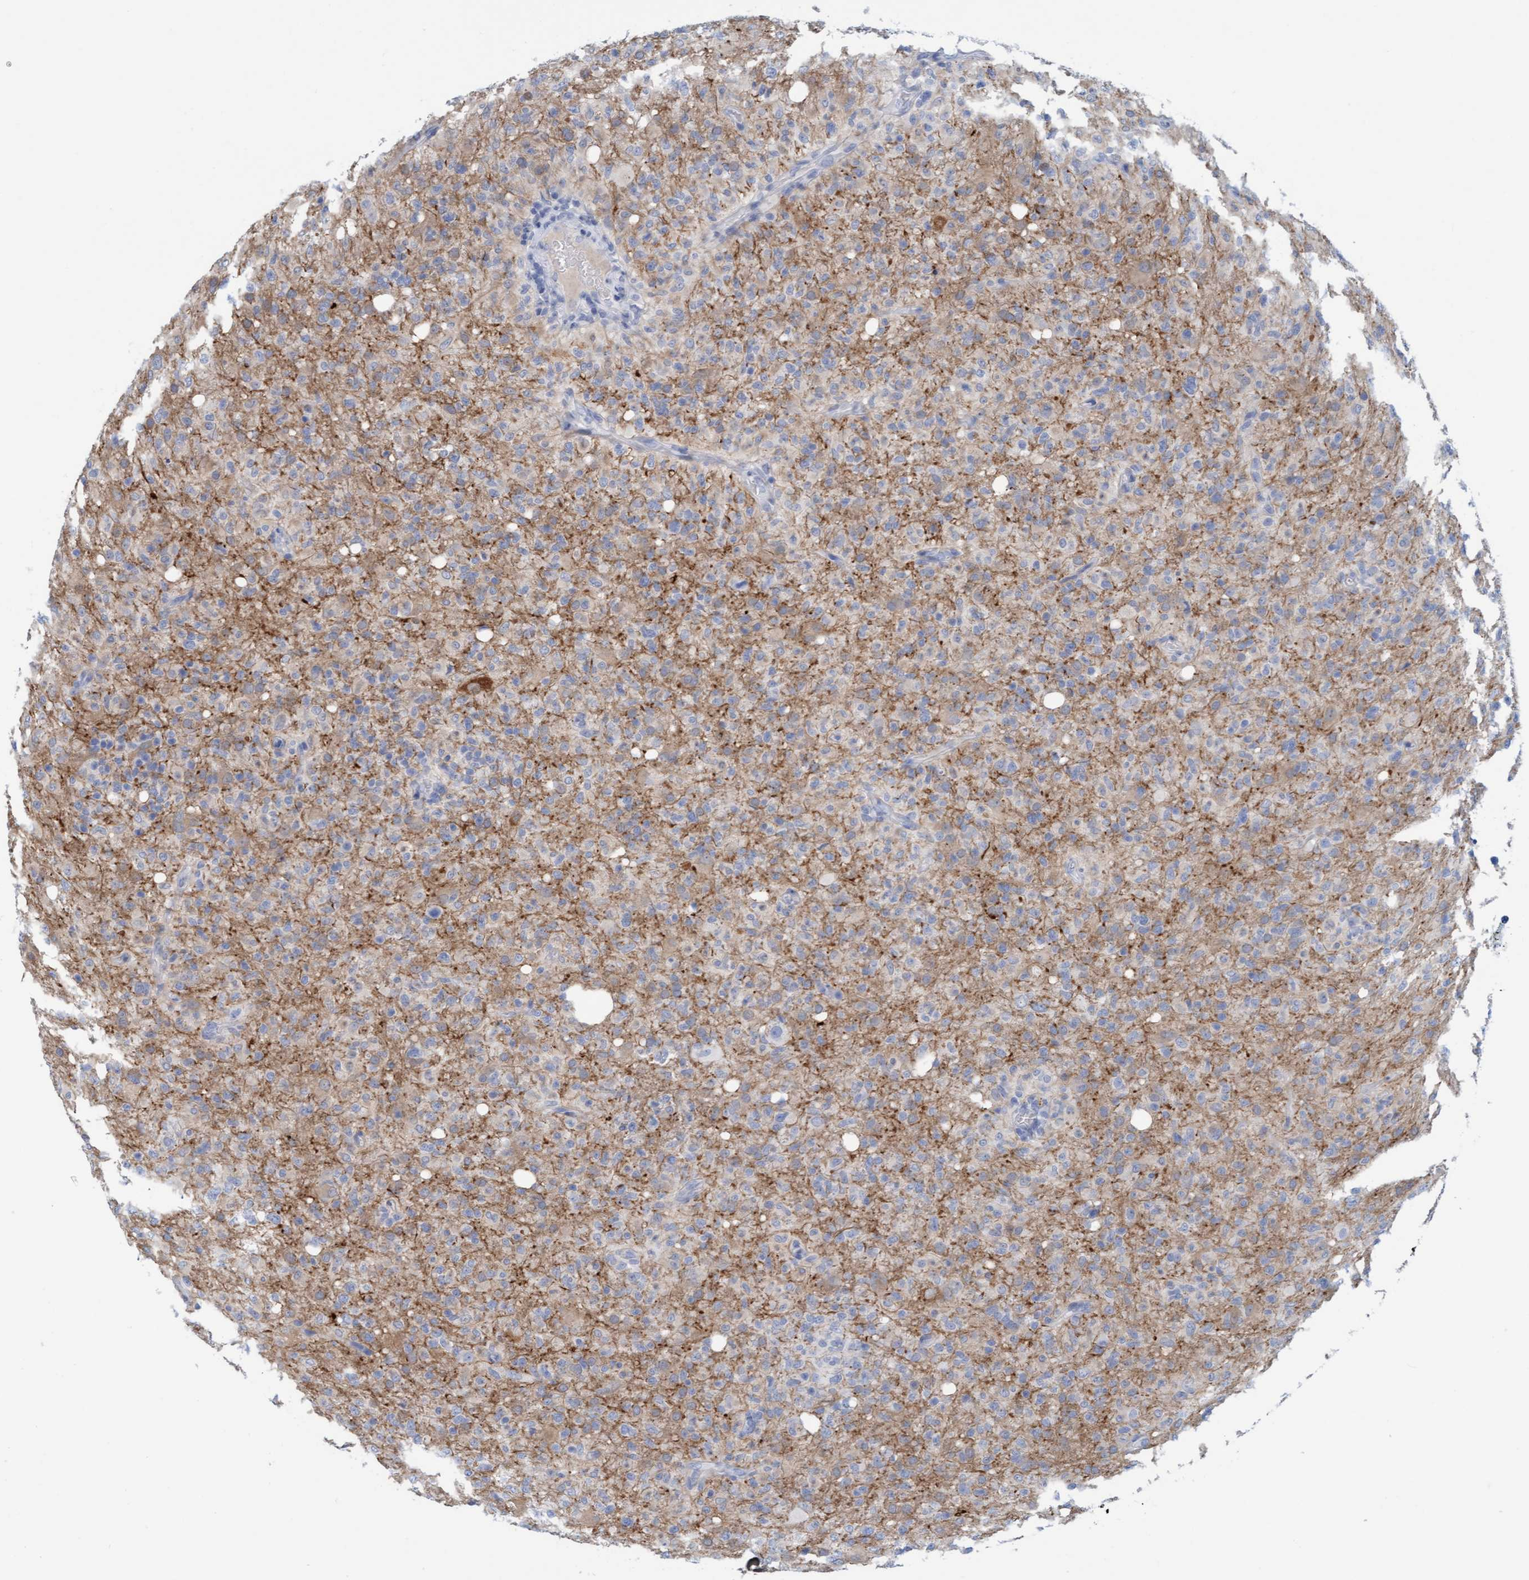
{"staining": {"intensity": "weak", "quantity": "<25%", "location": "cytoplasmic/membranous"}, "tissue": "glioma", "cell_type": "Tumor cells", "image_type": "cancer", "snomed": [{"axis": "morphology", "description": "Glioma, malignant, High grade"}, {"axis": "topography", "description": "Brain"}], "caption": "Human malignant high-grade glioma stained for a protein using immunohistochemistry reveals no positivity in tumor cells.", "gene": "KLHL11", "patient": {"sex": "female", "age": 57}}